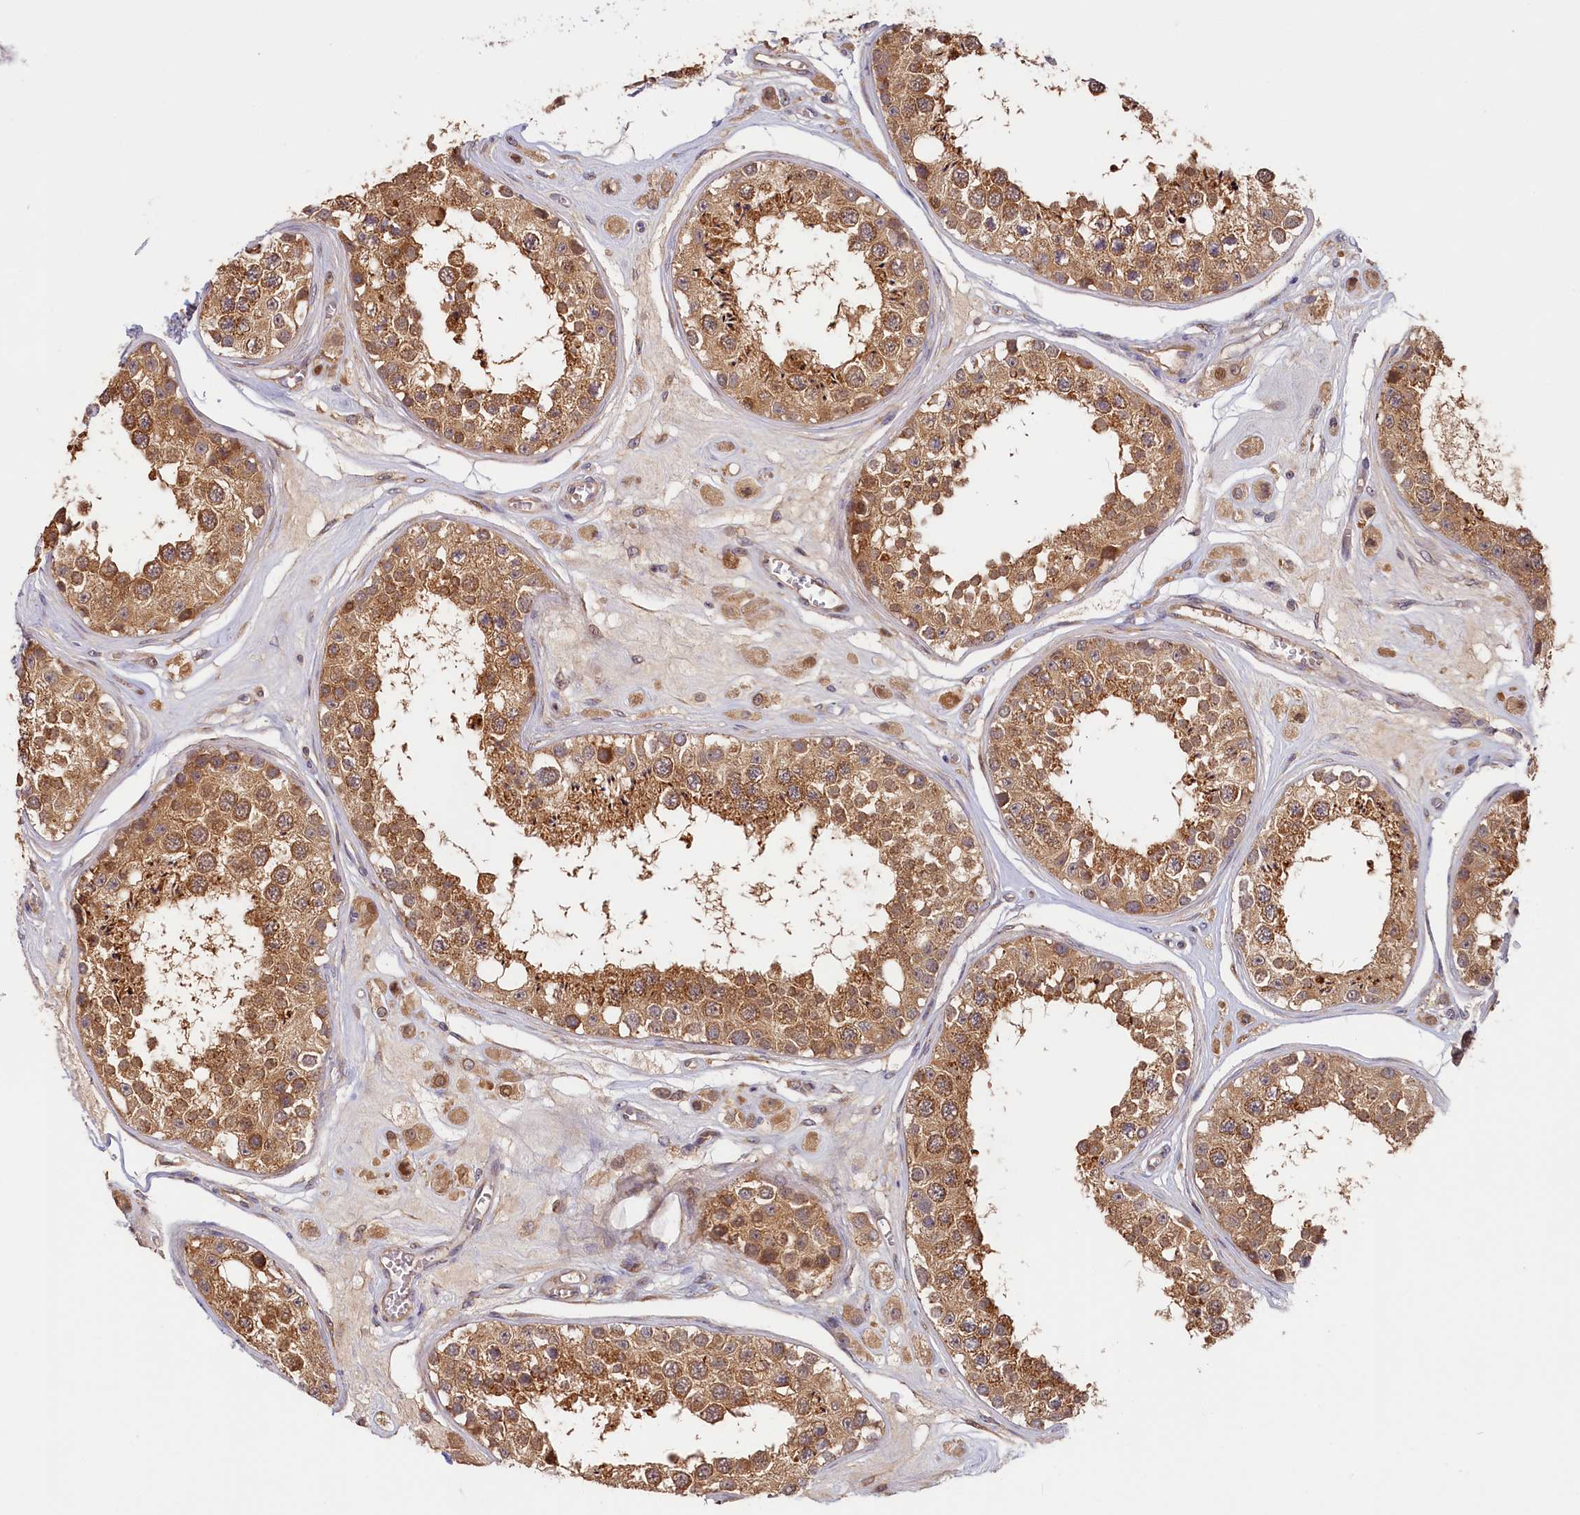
{"staining": {"intensity": "strong", "quantity": ">75%", "location": "cytoplasmic/membranous"}, "tissue": "testis", "cell_type": "Cells in seminiferous ducts", "image_type": "normal", "snomed": [{"axis": "morphology", "description": "Normal tissue, NOS"}, {"axis": "topography", "description": "Testis"}], "caption": "Cells in seminiferous ducts demonstrate high levels of strong cytoplasmic/membranous positivity in about >75% of cells in benign human testis.", "gene": "CEP44", "patient": {"sex": "male", "age": 25}}